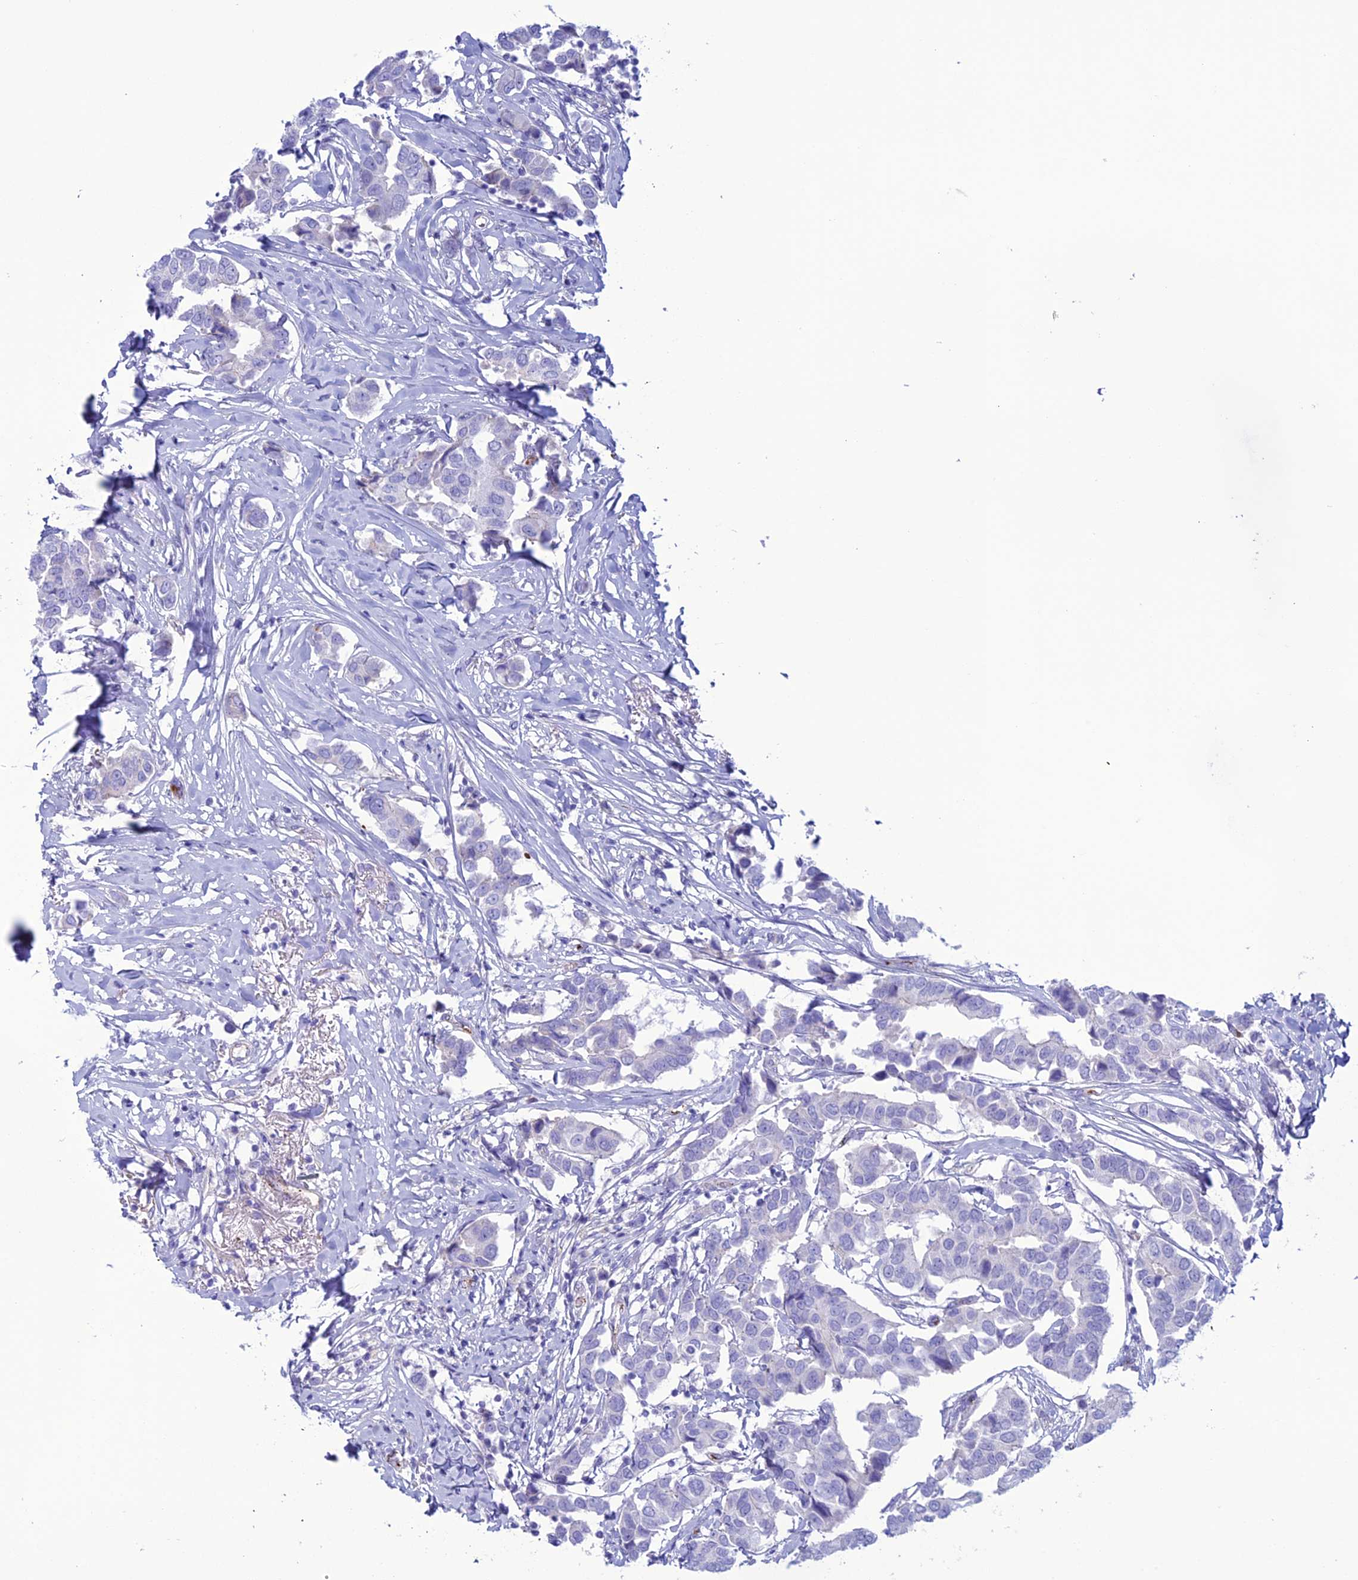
{"staining": {"intensity": "negative", "quantity": "none", "location": "none"}, "tissue": "breast cancer", "cell_type": "Tumor cells", "image_type": "cancer", "snomed": [{"axis": "morphology", "description": "Duct carcinoma"}, {"axis": "topography", "description": "Breast"}], "caption": "IHC photomicrograph of neoplastic tissue: human breast cancer (intraductal carcinoma) stained with DAB (3,3'-diaminobenzidine) displays no significant protein staining in tumor cells. (DAB immunohistochemistry, high magnification).", "gene": "CDC42EP5", "patient": {"sex": "female", "age": 80}}